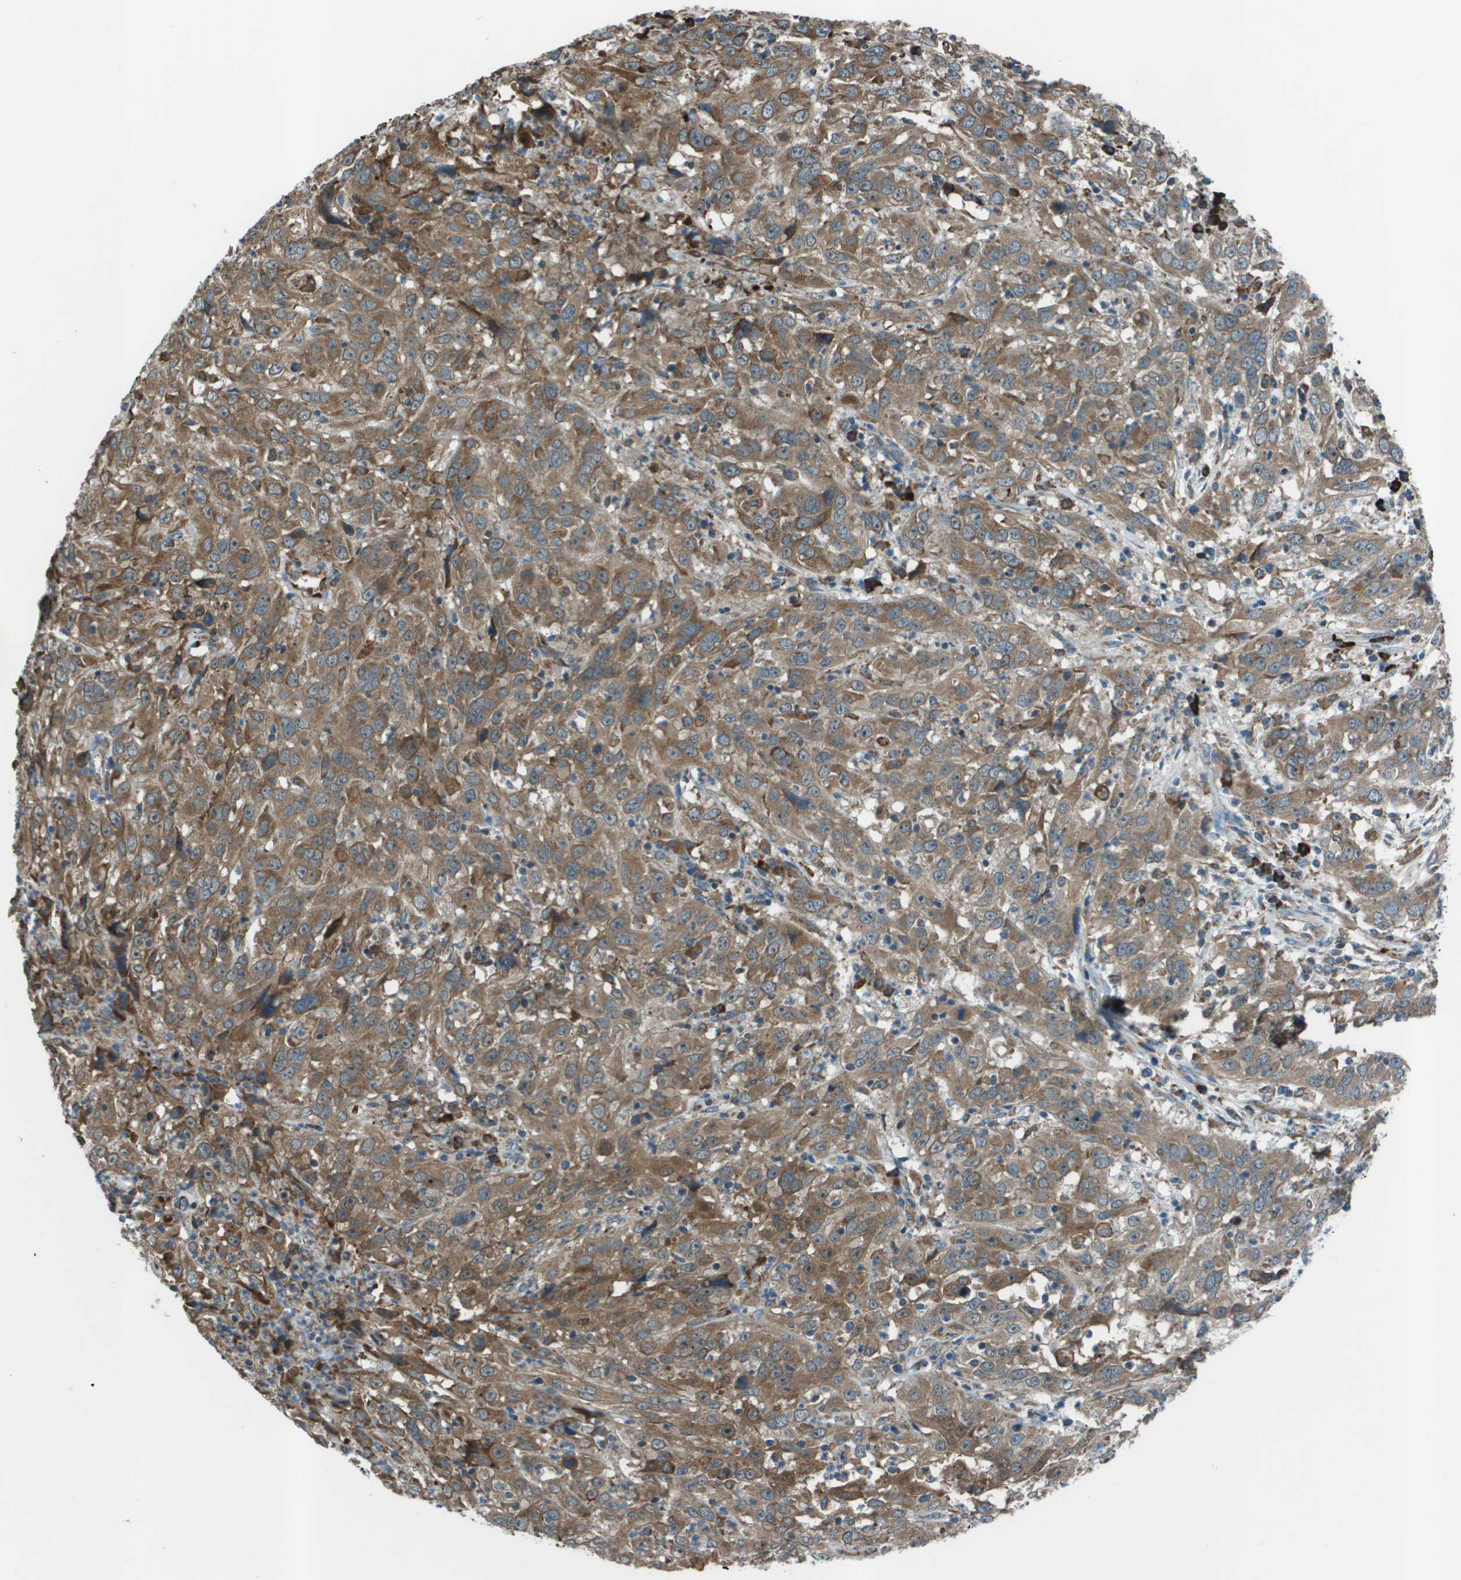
{"staining": {"intensity": "moderate", "quantity": ">75%", "location": "cytoplasmic/membranous"}, "tissue": "cervical cancer", "cell_type": "Tumor cells", "image_type": "cancer", "snomed": [{"axis": "morphology", "description": "Squamous cell carcinoma, NOS"}, {"axis": "topography", "description": "Cervix"}], "caption": "IHC photomicrograph of neoplastic tissue: squamous cell carcinoma (cervical) stained using IHC reveals medium levels of moderate protein expression localized specifically in the cytoplasmic/membranous of tumor cells, appearing as a cytoplasmic/membranous brown color.", "gene": "UTS2", "patient": {"sex": "female", "age": 32}}